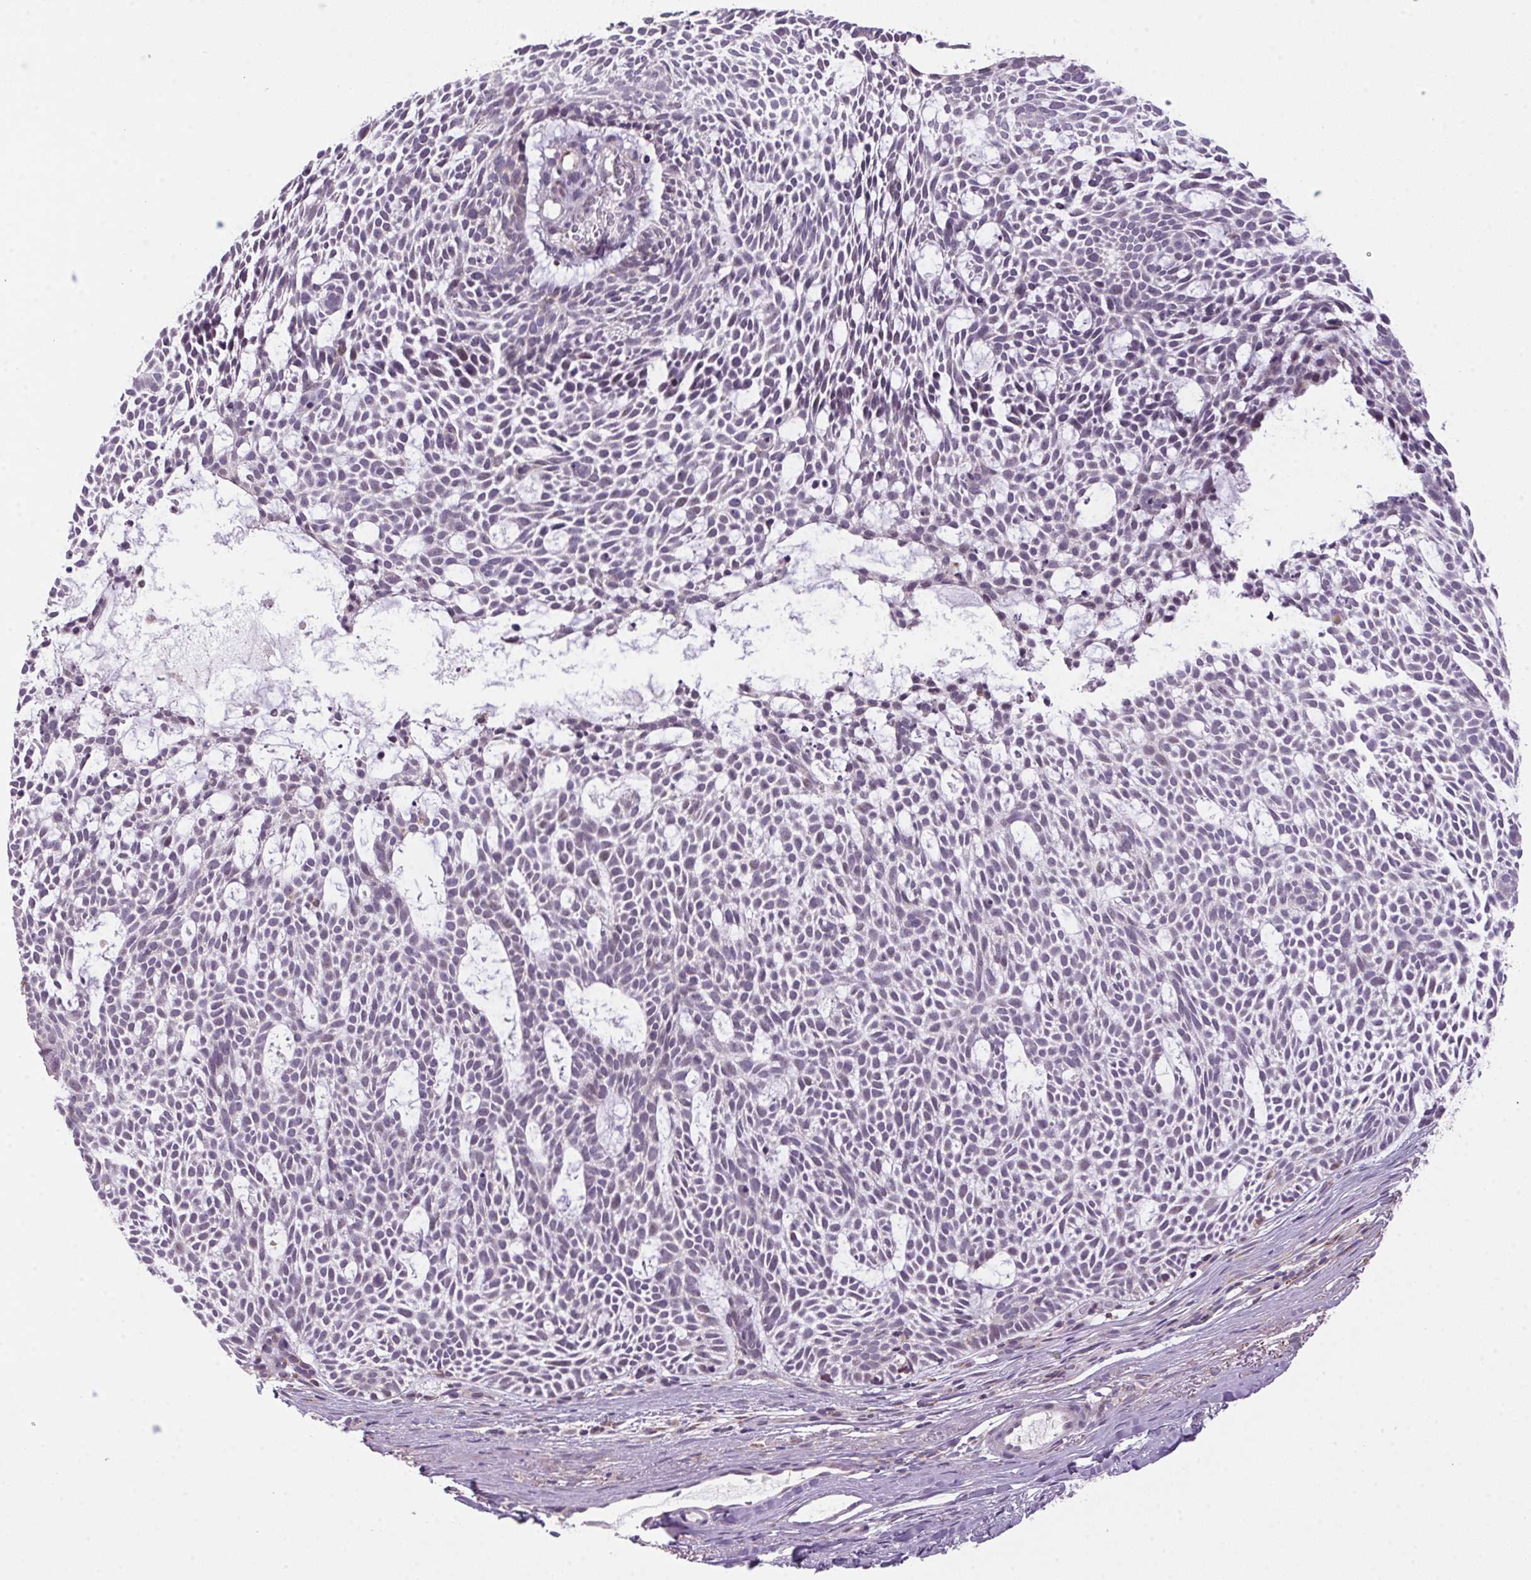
{"staining": {"intensity": "negative", "quantity": "none", "location": "none"}, "tissue": "skin cancer", "cell_type": "Tumor cells", "image_type": "cancer", "snomed": [{"axis": "morphology", "description": "Basal cell carcinoma"}, {"axis": "topography", "description": "Skin"}], "caption": "Immunohistochemistry (IHC) histopathology image of neoplastic tissue: human skin cancer (basal cell carcinoma) stained with DAB shows no significant protein staining in tumor cells.", "gene": "AKR1E2", "patient": {"sex": "male", "age": 83}}